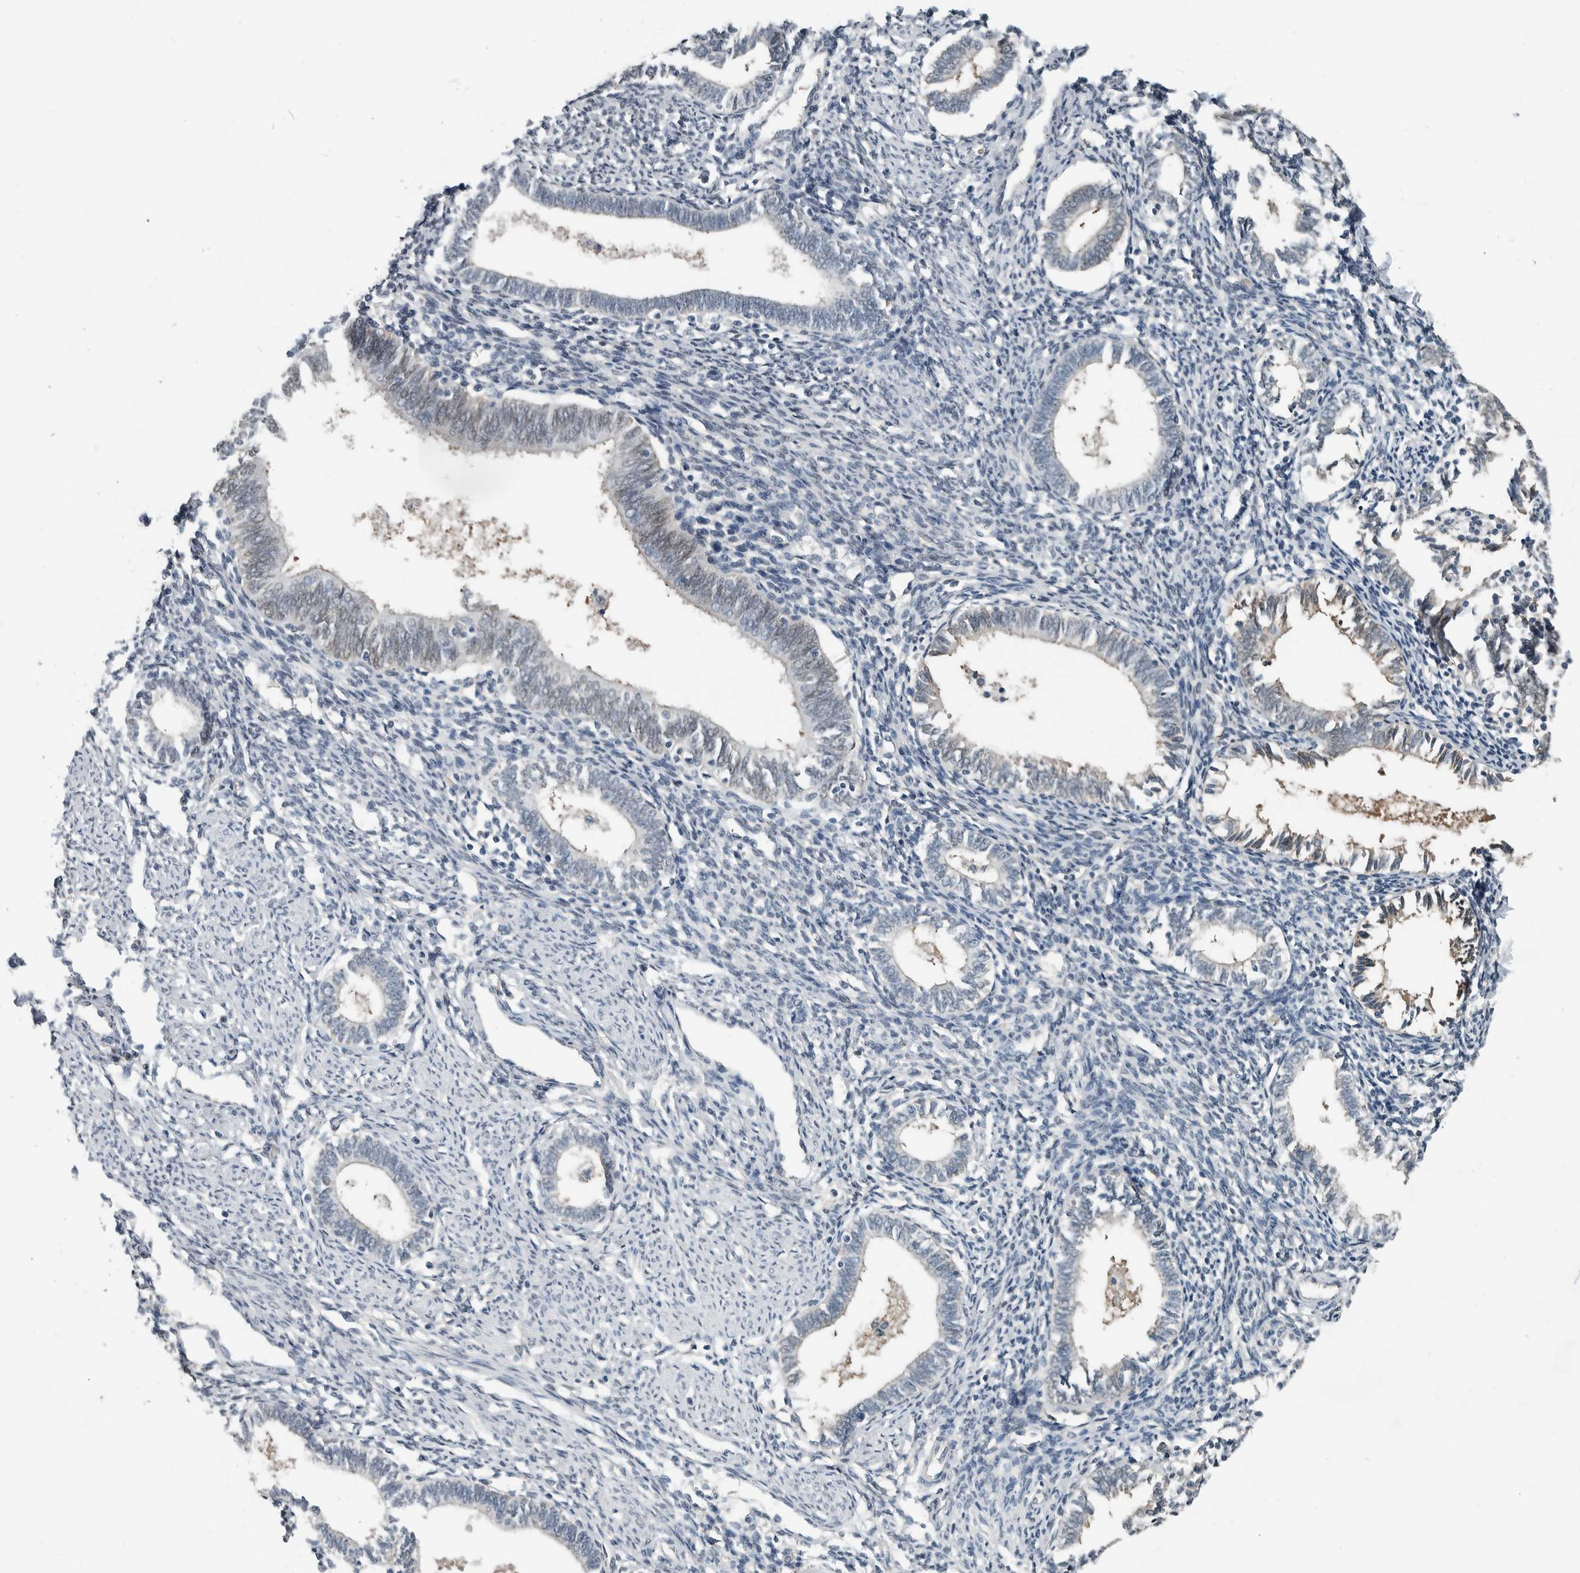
{"staining": {"intensity": "negative", "quantity": "none", "location": "none"}, "tissue": "endometrium", "cell_type": "Cells in endometrial stroma", "image_type": "normal", "snomed": [{"axis": "morphology", "description": "Normal tissue, NOS"}, {"axis": "topography", "description": "Endometrium"}], "caption": "This is an immunohistochemistry micrograph of unremarkable endometrium. There is no positivity in cells in endometrial stroma.", "gene": "ALAD", "patient": {"sex": "female", "age": 41}}